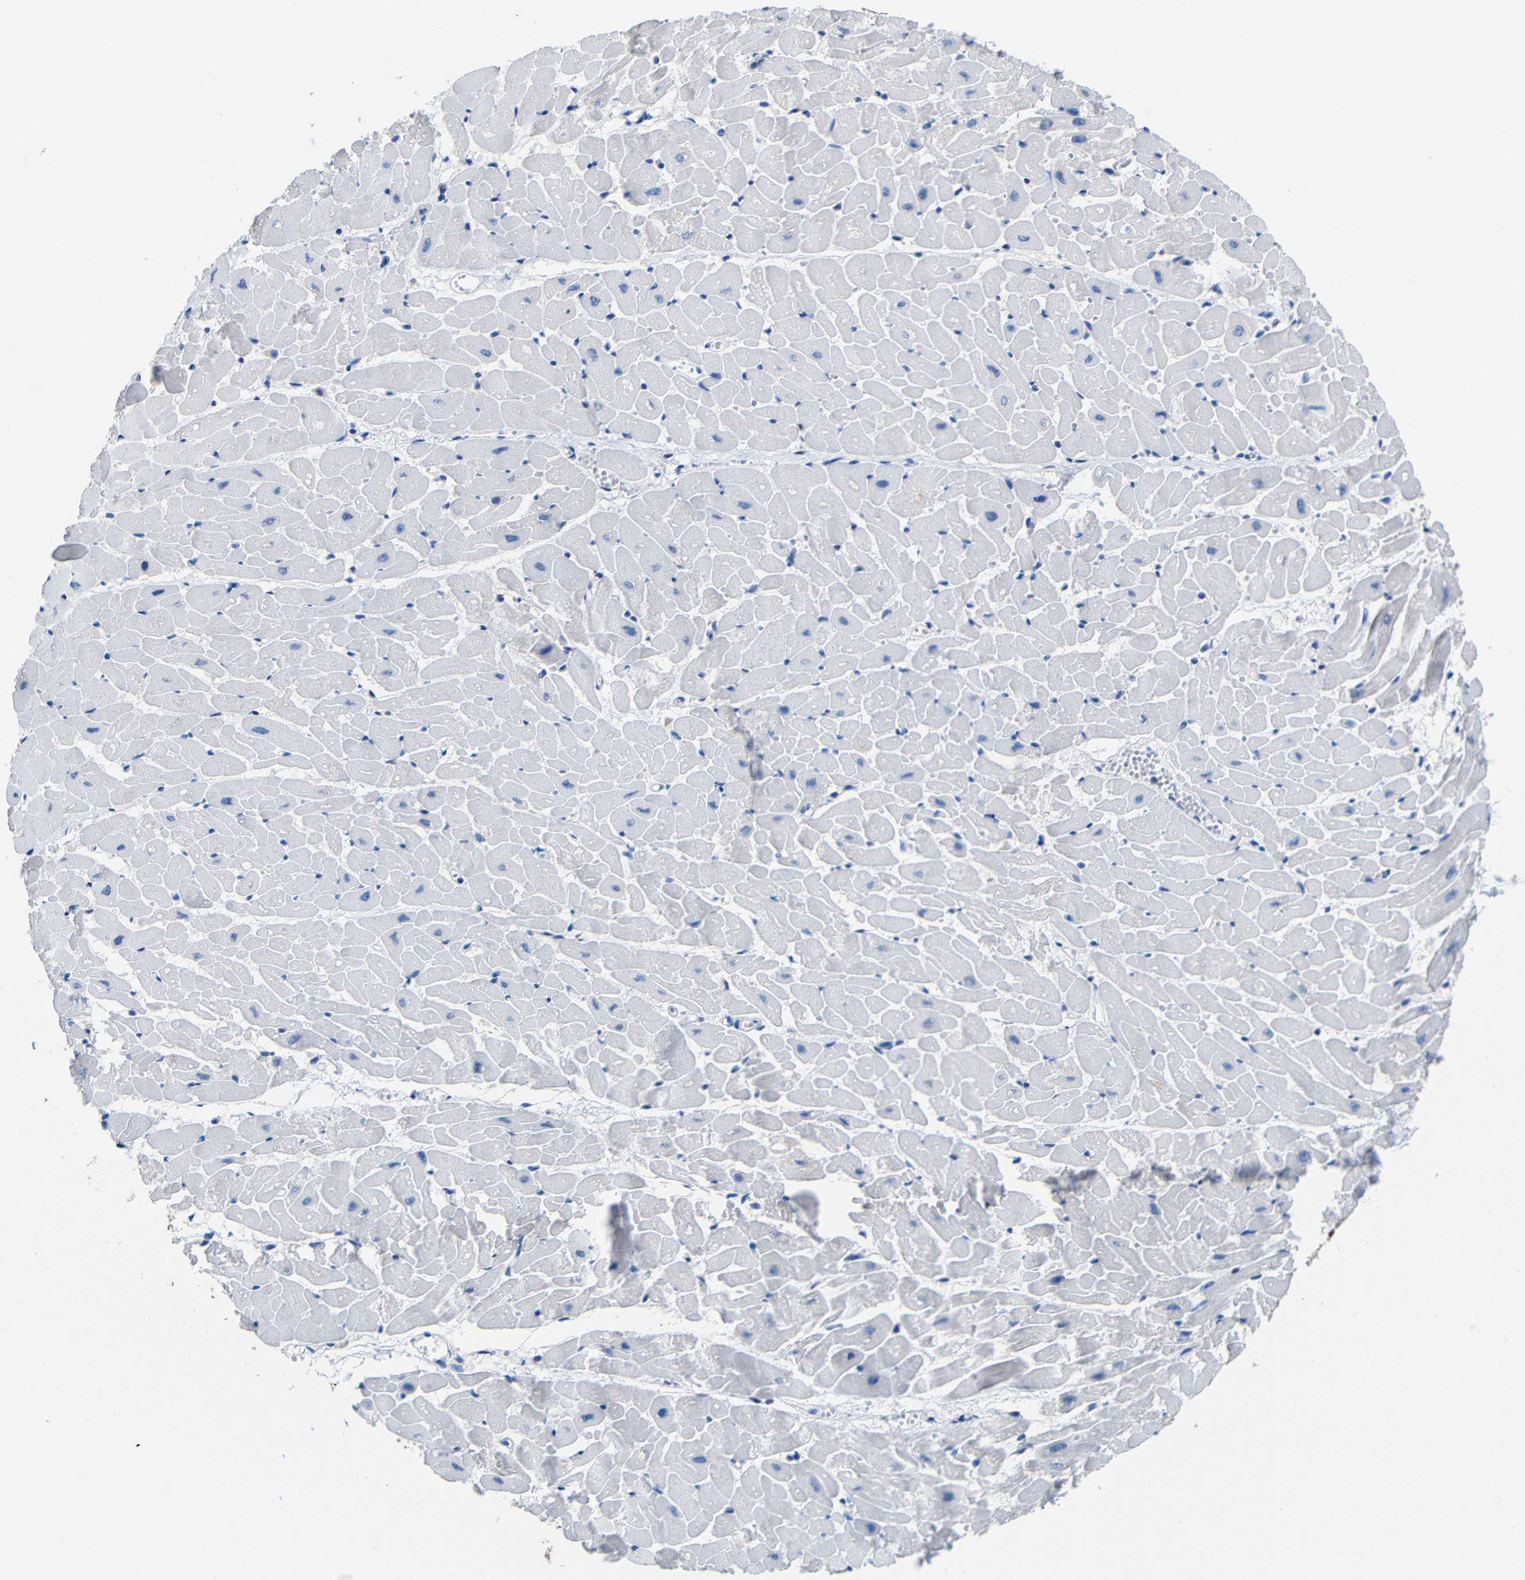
{"staining": {"intensity": "negative", "quantity": "none", "location": "none"}, "tissue": "heart muscle", "cell_type": "Cardiomyocytes", "image_type": "normal", "snomed": [{"axis": "morphology", "description": "Normal tissue, NOS"}, {"axis": "topography", "description": "Heart"}], "caption": "This is an IHC image of normal human heart muscle. There is no staining in cardiomyocytes.", "gene": "ACKR2", "patient": {"sex": "female", "age": 19}}